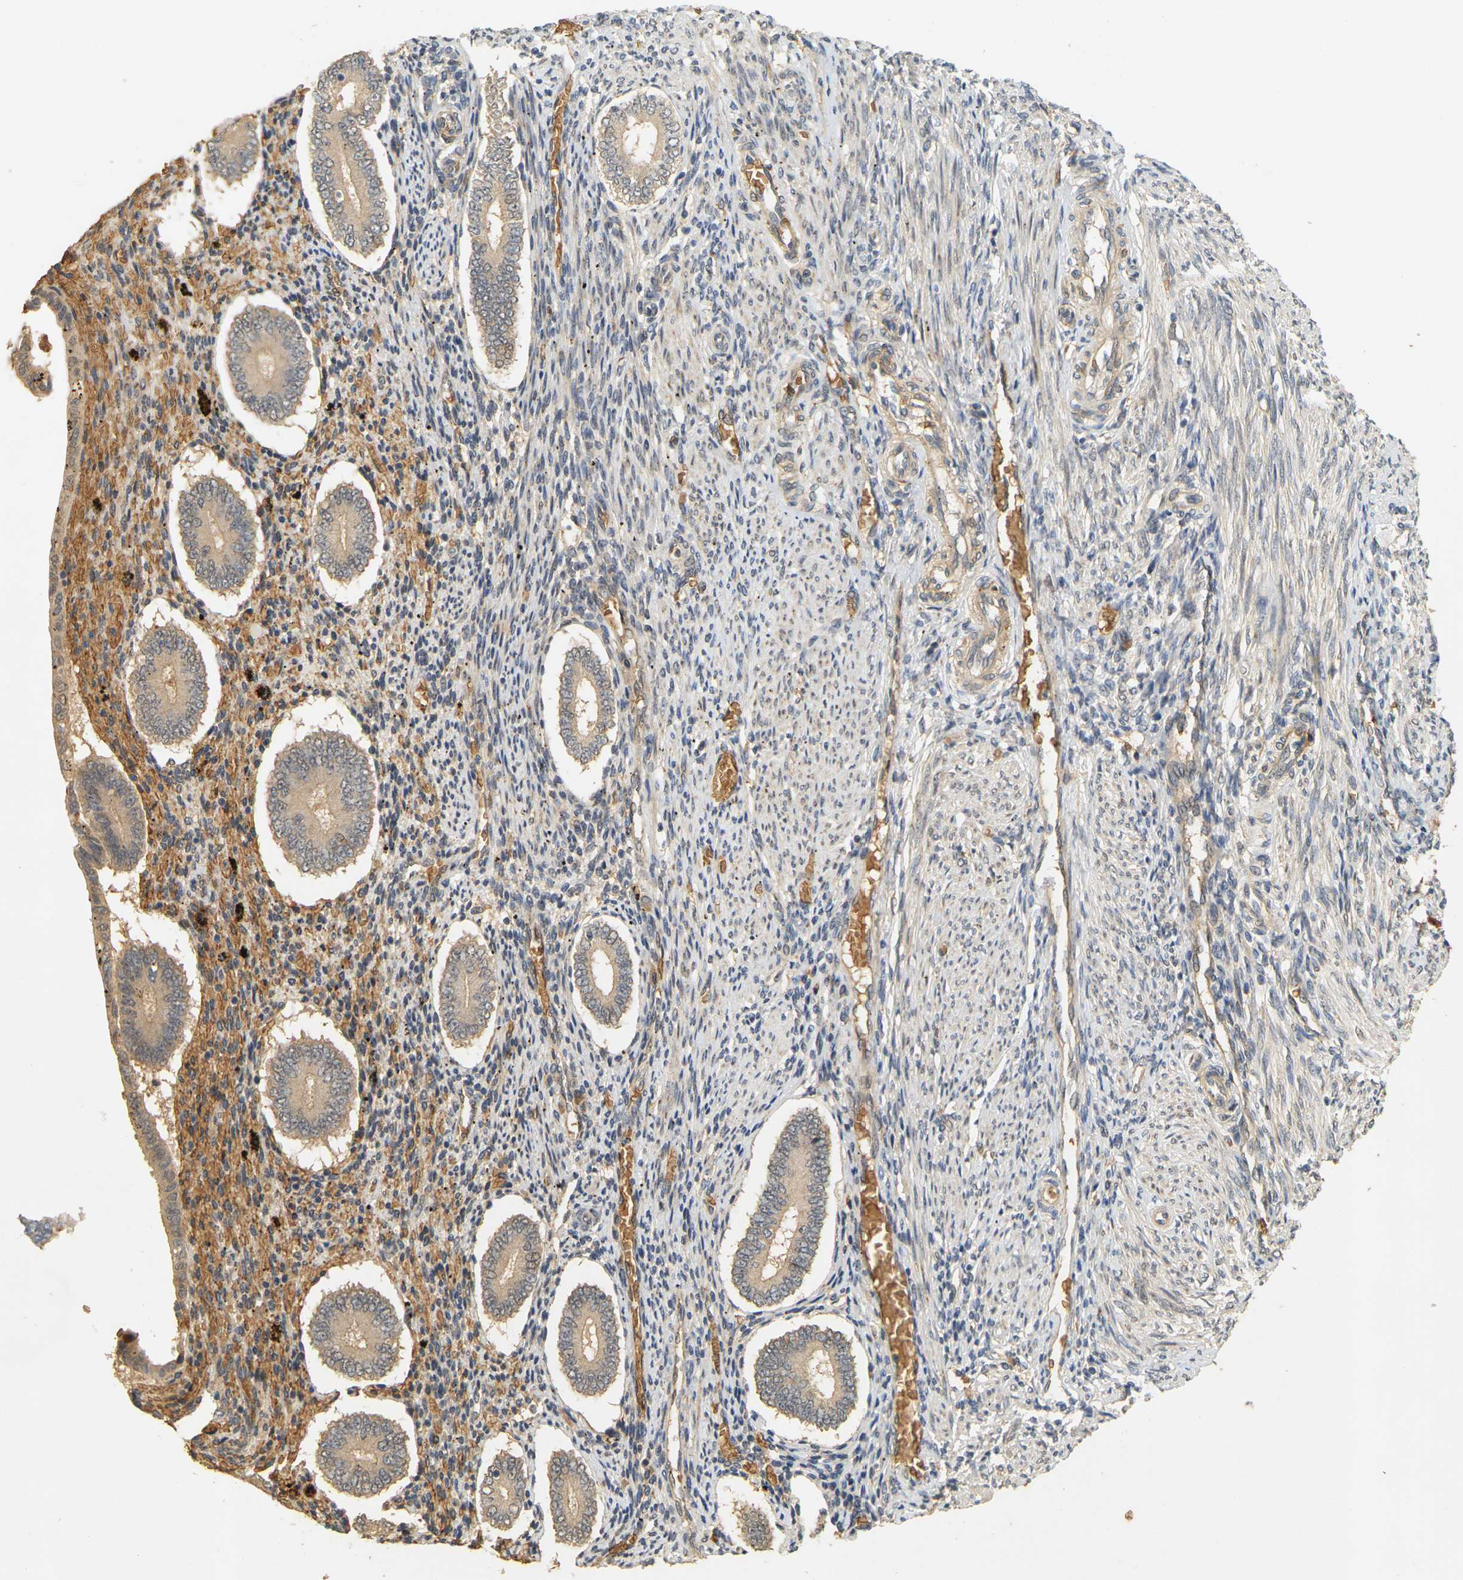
{"staining": {"intensity": "moderate", "quantity": "<25%", "location": "cytoplasmic/membranous"}, "tissue": "endometrium", "cell_type": "Cells in endometrial stroma", "image_type": "normal", "snomed": [{"axis": "morphology", "description": "Normal tissue, NOS"}, {"axis": "topography", "description": "Endometrium"}], "caption": "The micrograph demonstrates immunohistochemical staining of unremarkable endometrium. There is moderate cytoplasmic/membranous expression is appreciated in about <25% of cells in endometrial stroma.", "gene": "MEGF9", "patient": {"sex": "female", "age": 42}}